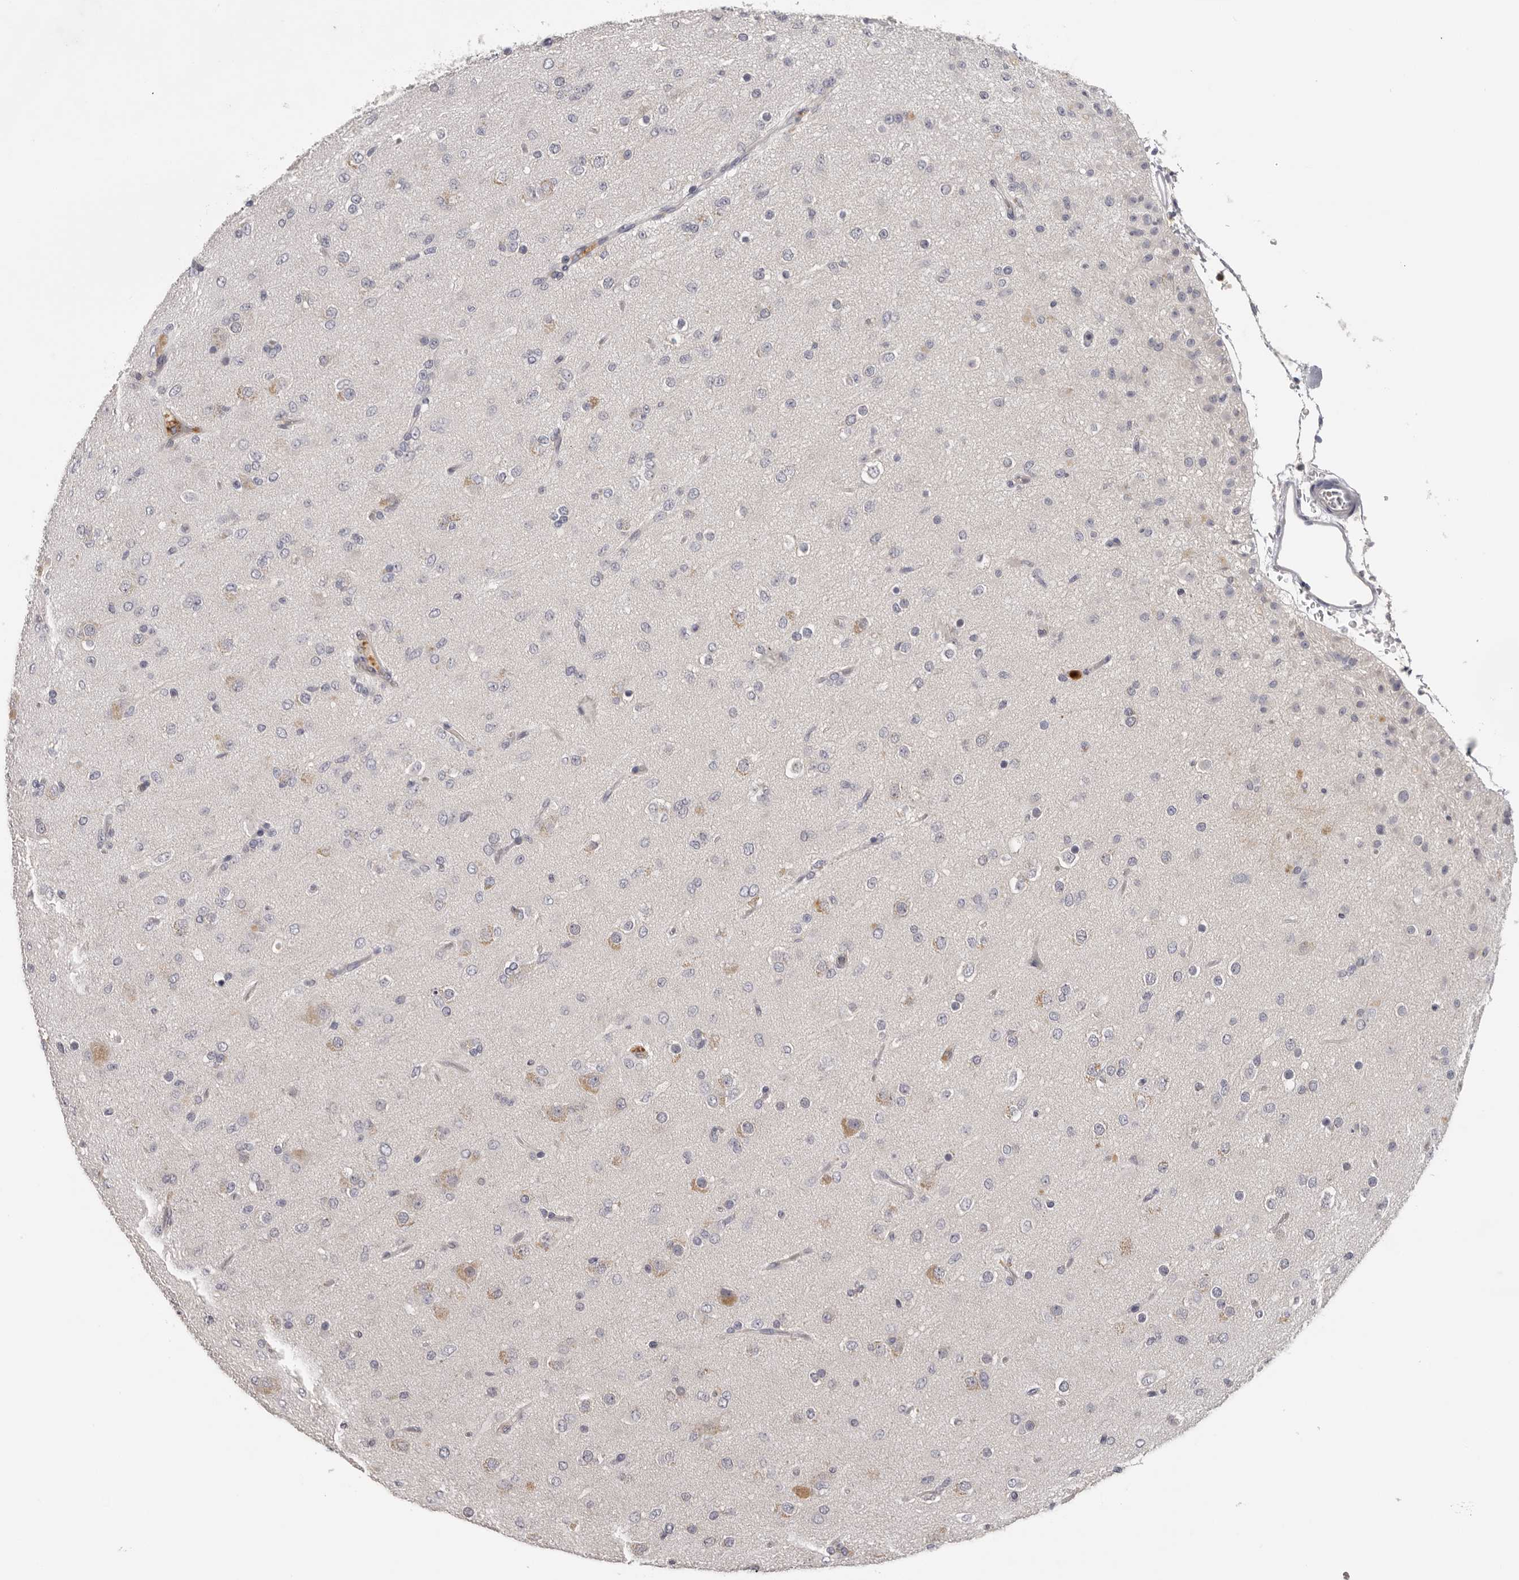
{"staining": {"intensity": "negative", "quantity": "none", "location": "none"}, "tissue": "glioma", "cell_type": "Tumor cells", "image_type": "cancer", "snomed": [{"axis": "morphology", "description": "Glioma, malignant, Low grade"}, {"axis": "topography", "description": "Brain"}], "caption": "Immunohistochemical staining of malignant low-grade glioma displays no significant staining in tumor cells.", "gene": "KIF2B", "patient": {"sex": "male", "age": 65}}